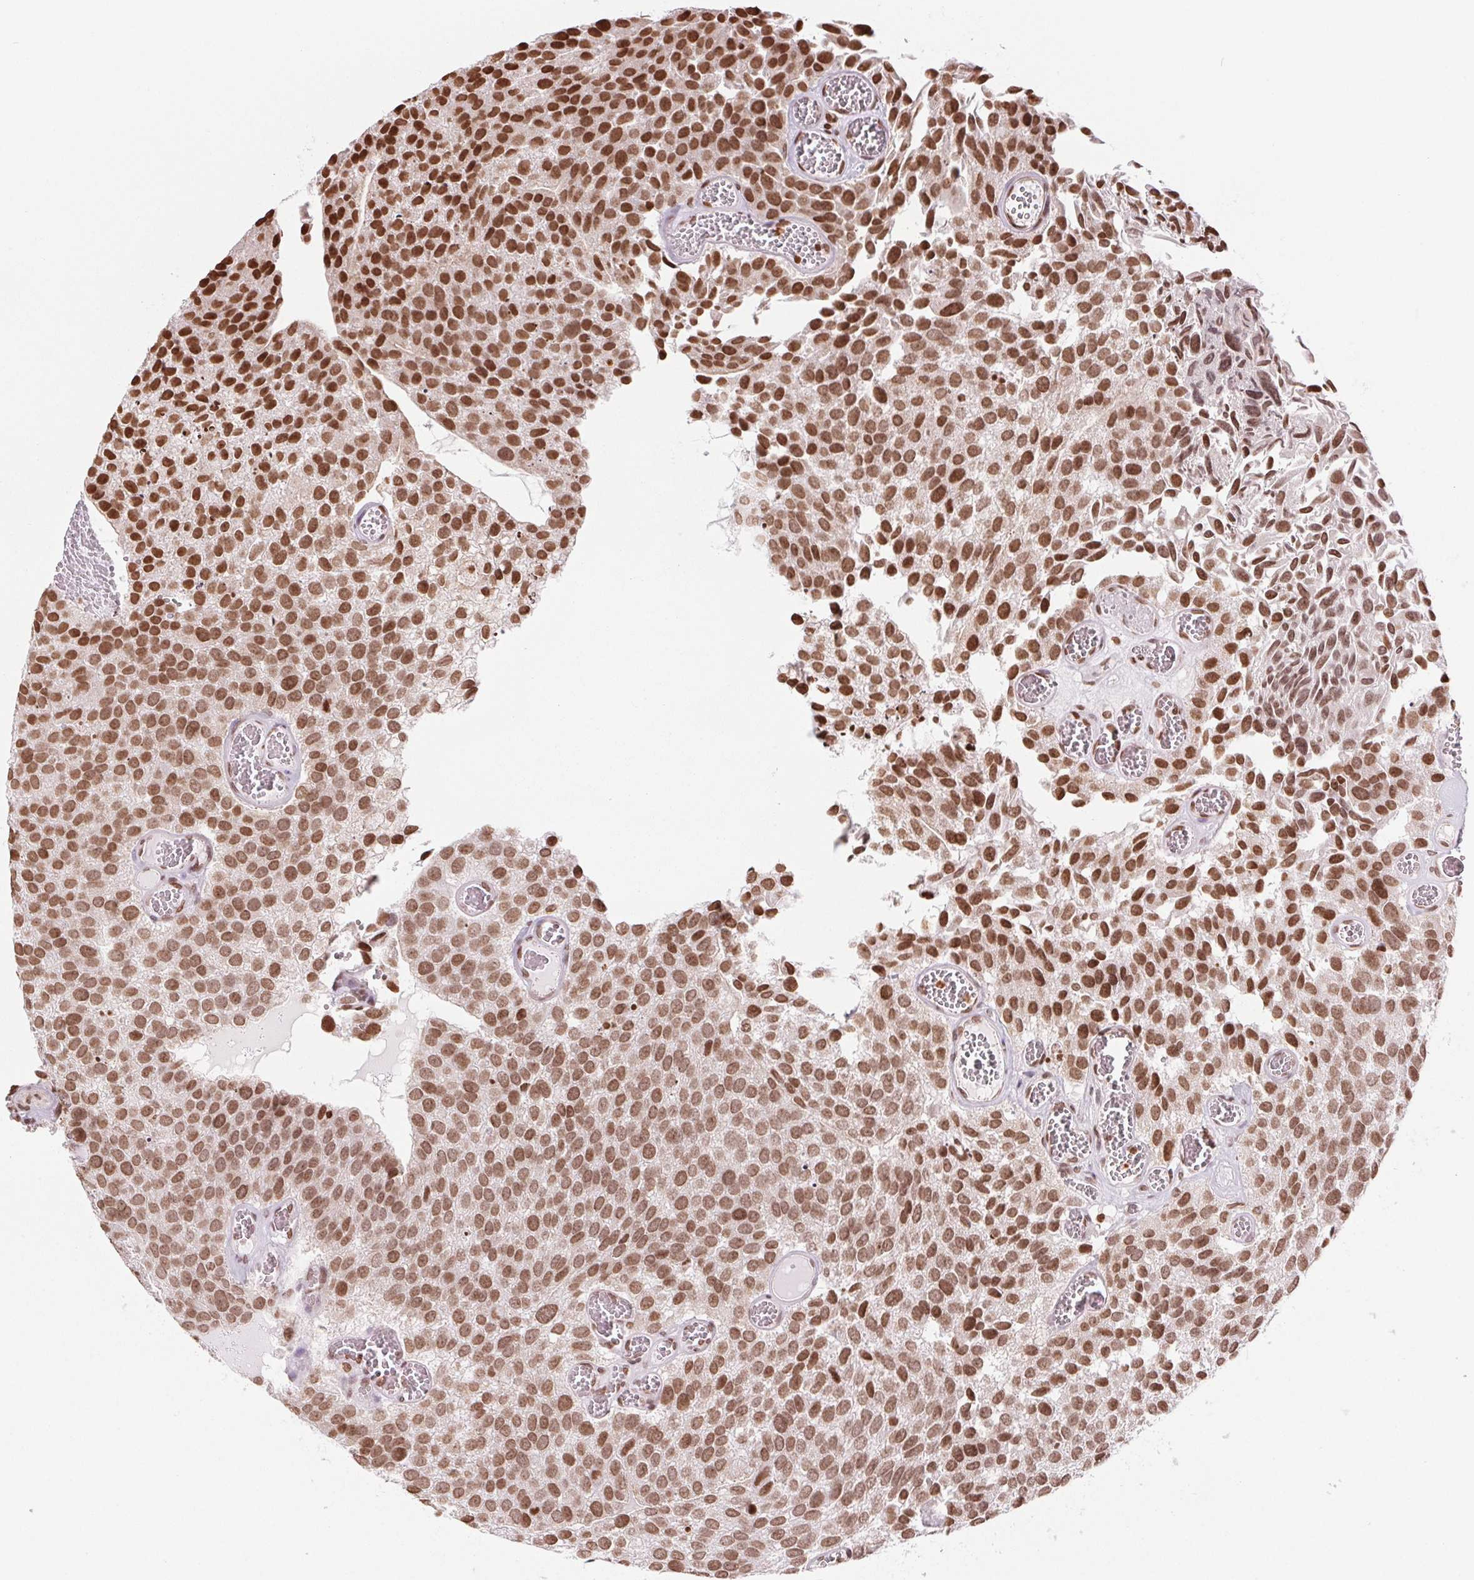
{"staining": {"intensity": "strong", "quantity": ">75%", "location": "nuclear"}, "tissue": "urothelial cancer", "cell_type": "Tumor cells", "image_type": "cancer", "snomed": [{"axis": "morphology", "description": "Urothelial carcinoma, Low grade"}, {"axis": "topography", "description": "Urinary bladder"}], "caption": "Immunohistochemical staining of human urothelial carcinoma (low-grade) demonstrates high levels of strong nuclear staining in approximately >75% of tumor cells.", "gene": "SMIM12", "patient": {"sex": "female", "age": 69}}